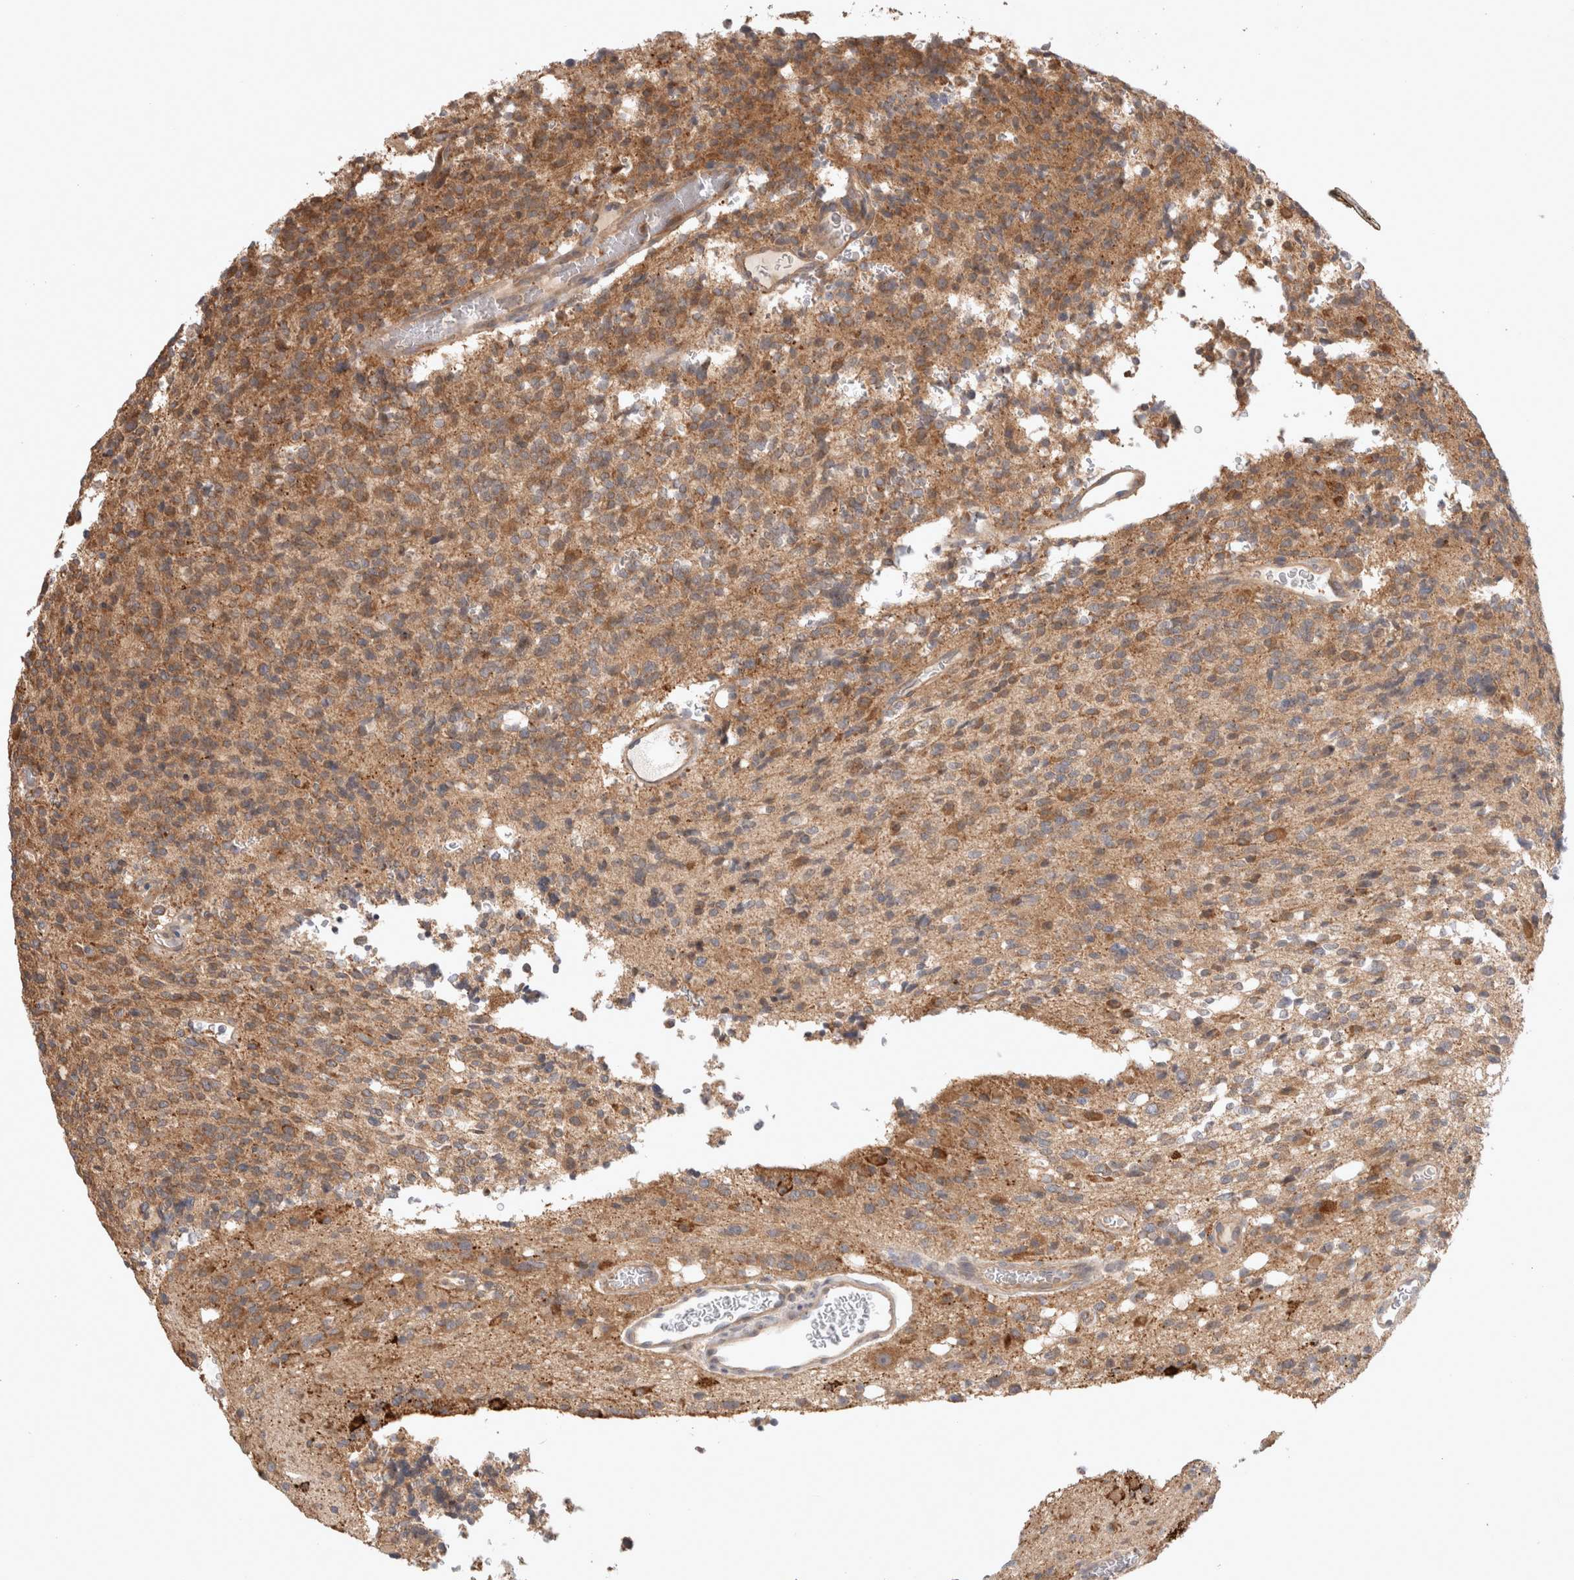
{"staining": {"intensity": "moderate", "quantity": "25%-75%", "location": "cytoplasmic/membranous"}, "tissue": "glioma", "cell_type": "Tumor cells", "image_type": "cancer", "snomed": [{"axis": "morphology", "description": "Glioma, malignant, High grade"}, {"axis": "topography", "description": "Brain"}], "caption": "Brown immunohistochemical staining in human malignant glioma (high-grade) reveals moderate cytoplasmic/membranous expression in about 25%-75% of tumor cells. Immunohistochemistry (ihc) stains the protein of interest in brown and the nuclei are stained blue.", "gene": "HROB", "patient": {"sex": "male", "age": 34}}